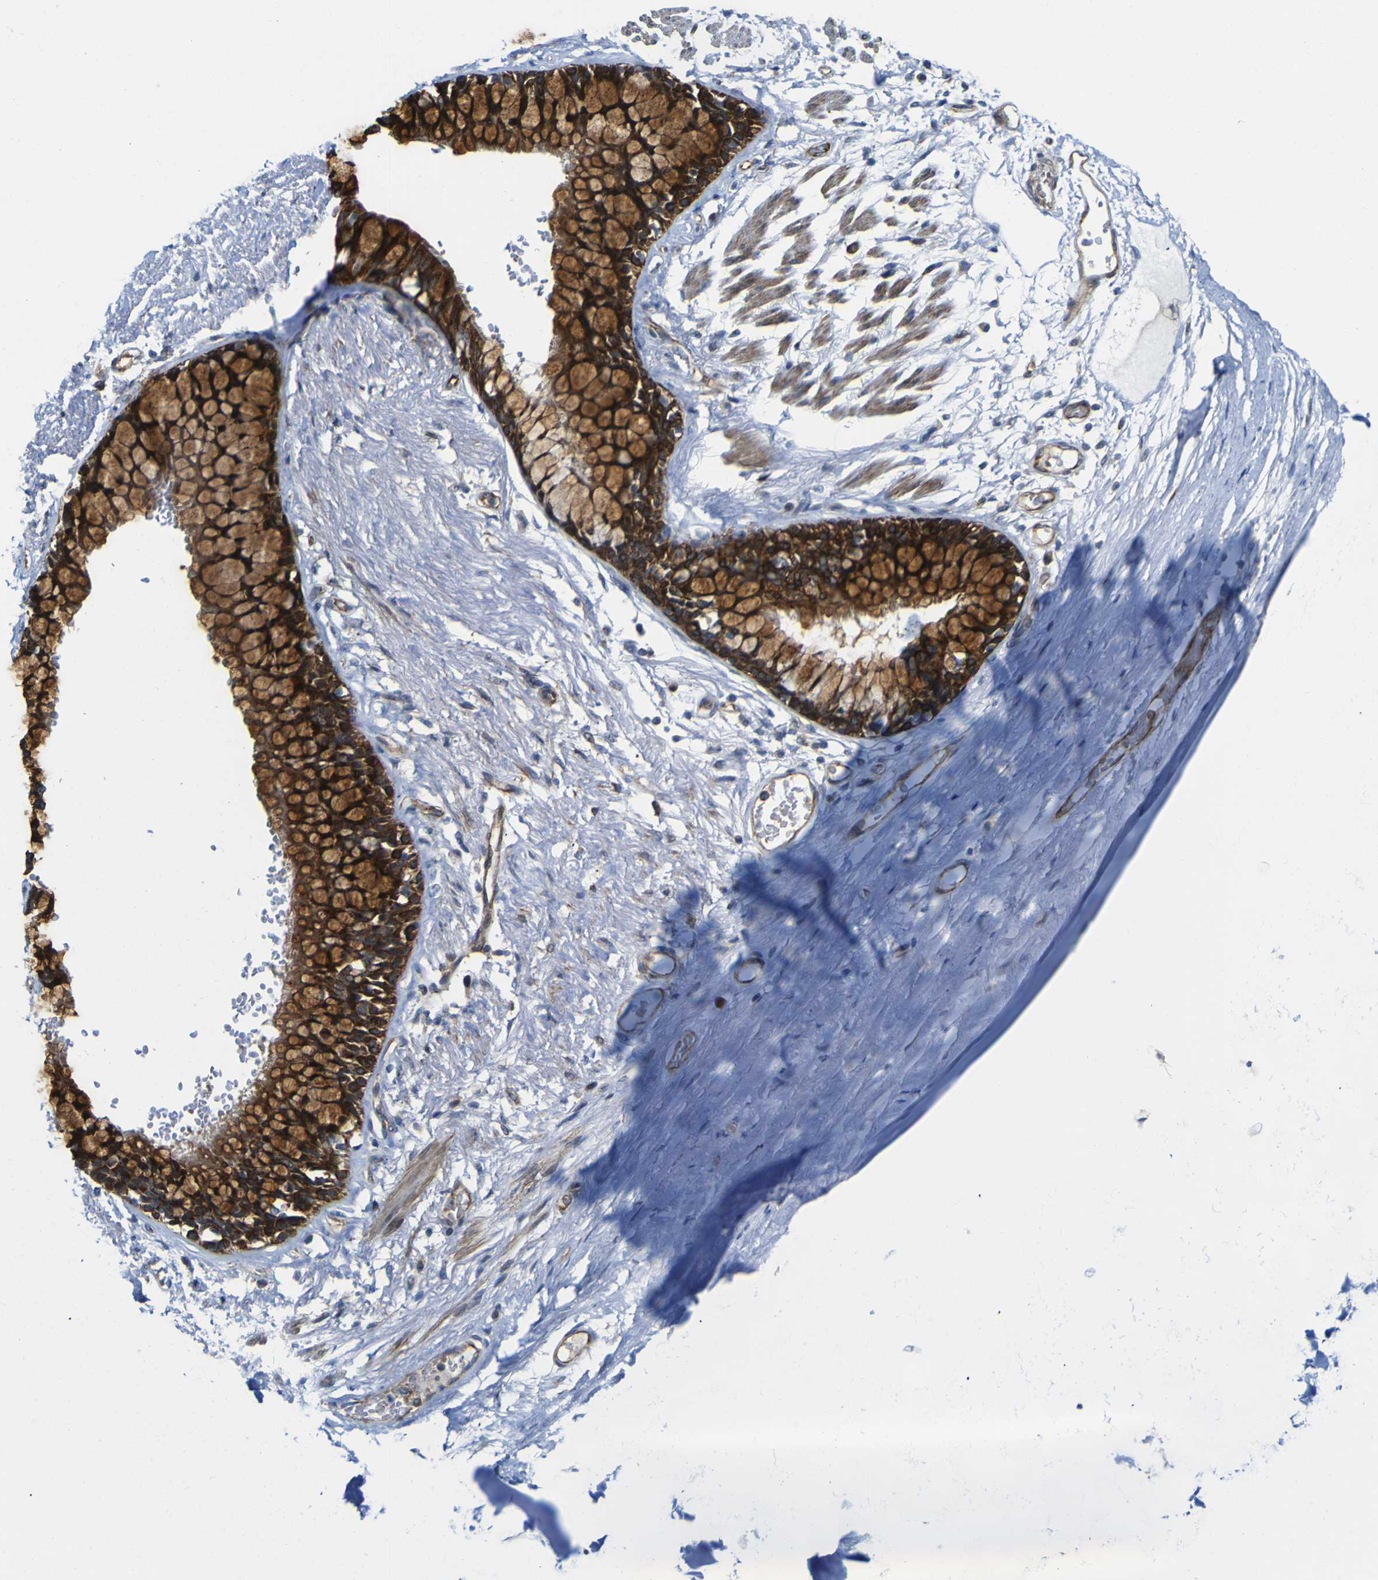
{"staining": {"intensity": "weak", "quantity": "25%-75%", "location": "cytoplasmic/membranous"}, "tissue": "adipose tissue", "cell_type": "Adipocytes", "image_type": "normal", "snomed": [{"axis": "morphology", "description": "Normal tissue, NOS"}, {"axis": "topography", "description": "Cartilage tissue"}, {"axis": "topography", "description": "Bronchus"}], "caption": "Human adipose tissue stained with a protein marker reveals weak staining in adipocytes.", "gene": "KDM7A", "patient": {"sex": "female", "age": 73}}